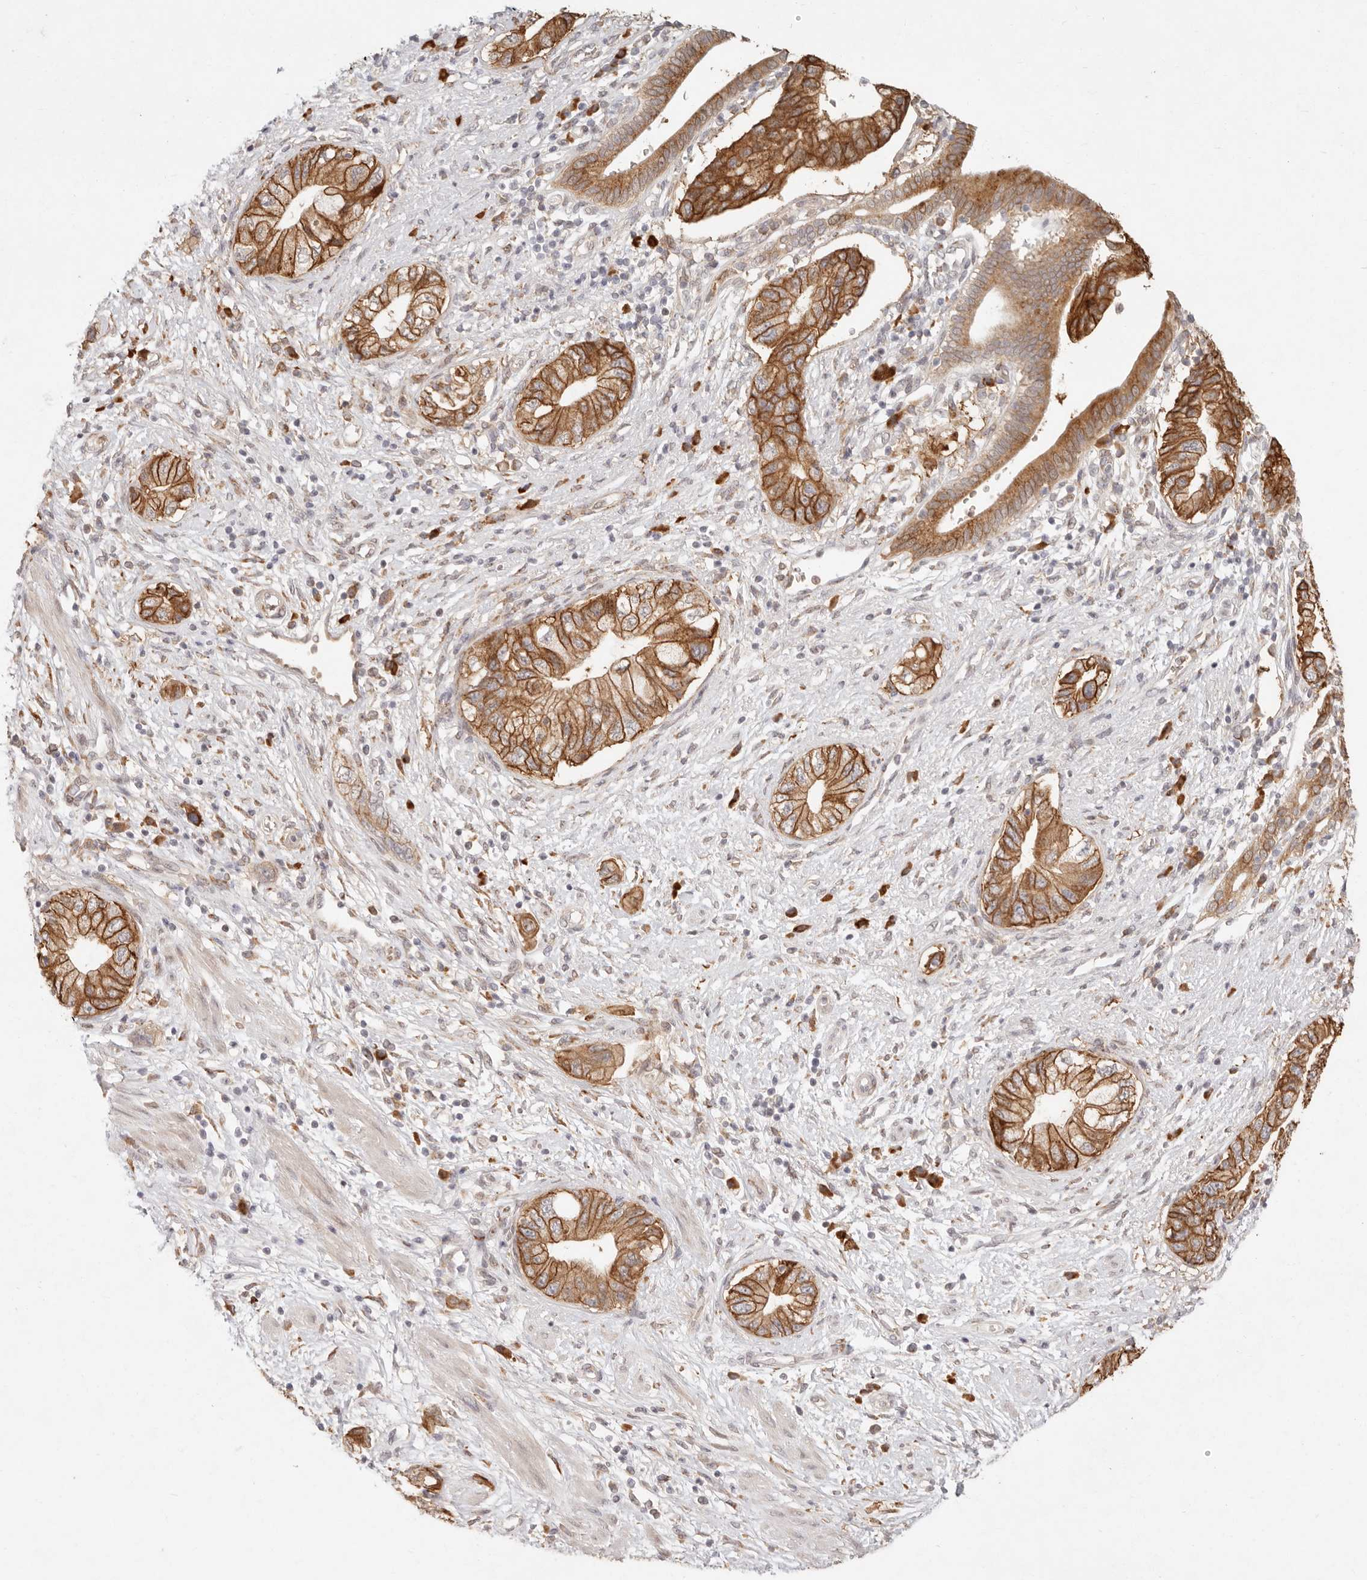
{"staining": {"intensity": "strong", "quantity": ">75%", "location": "cytoplasmic/membranous"}, "tissue": "pancreatic cancer", "cell_type": "Tumor cells", "image_type": "cancer", "snomed": [{"axis": "morphology", "description": "Adenocarcinoma, NOS"}, {"axis": "topography", "description": "Pancreas"}], "caption": "Immunohistochemical staining of human pancreatic cancer demonstrates high levels of strong cytoplasmic/membranous protein staining in approximately >75% of tumor cells. Immunohistochemistry stains the protein in brown and the nuclei are stained blue.", "gene": "C1orf127", "patient": {"sex": "female", "age": 73}}